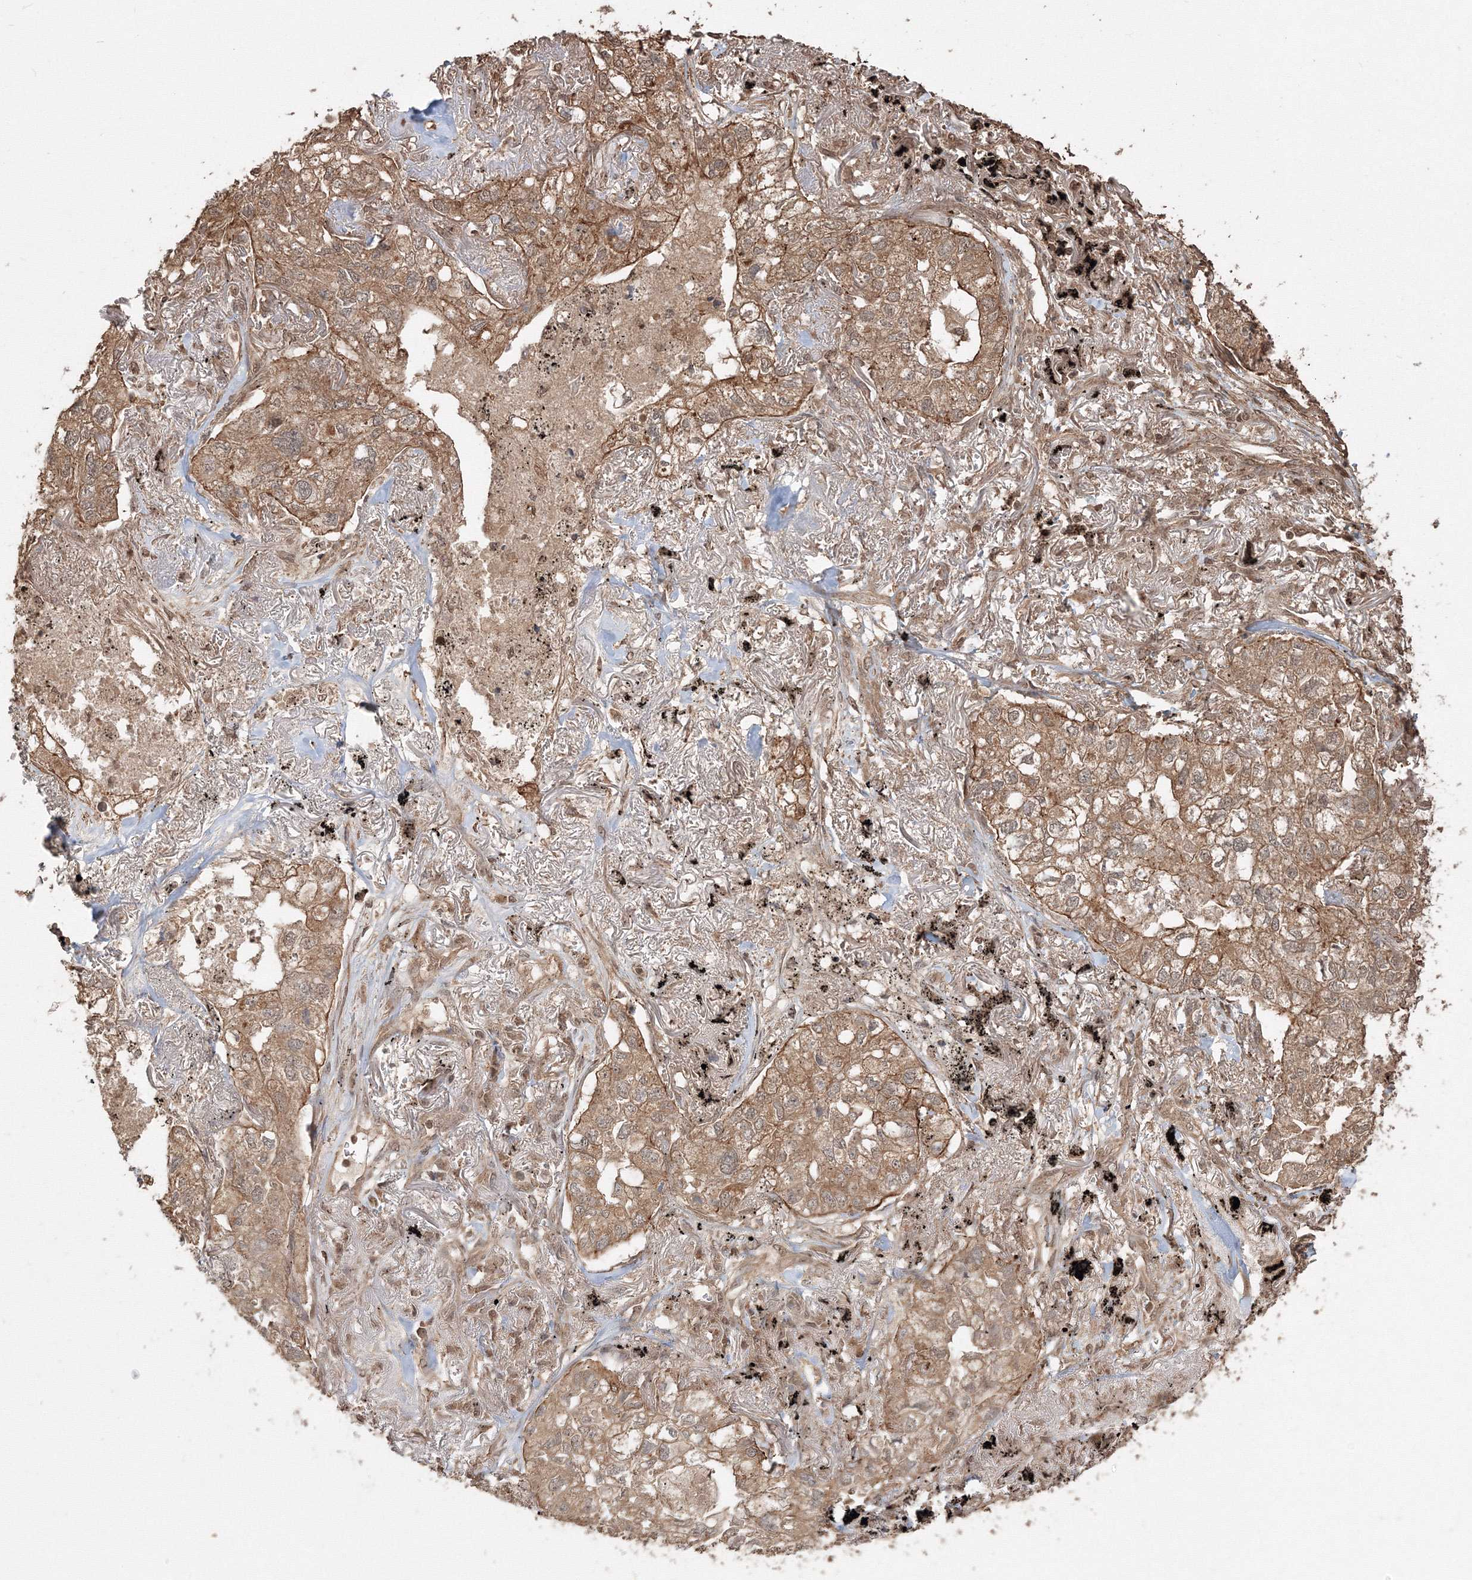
{"staining": {"intensity": "moderate", "quantity": ">75%", "location": "cytoplasmic/membranous"}, "tissue": "lung cancer", "cell_type": "Tumor cells", "image_type": "cancer", "snomed": [{"axis": "morphology", "description": "Adenocarcinoma, NOS"}, {"axis": "topography", "description": "Lung"}], "caption": "Immunohistochemistry (IHC) of human lung cancer (adenocarcinoma) reveals medium levels of moderate cytoplasmic/membranous expression in approximately >75% of tumor cells.", "gene": "CCDC122", "patient": {"sex": "male", "age": 65}}